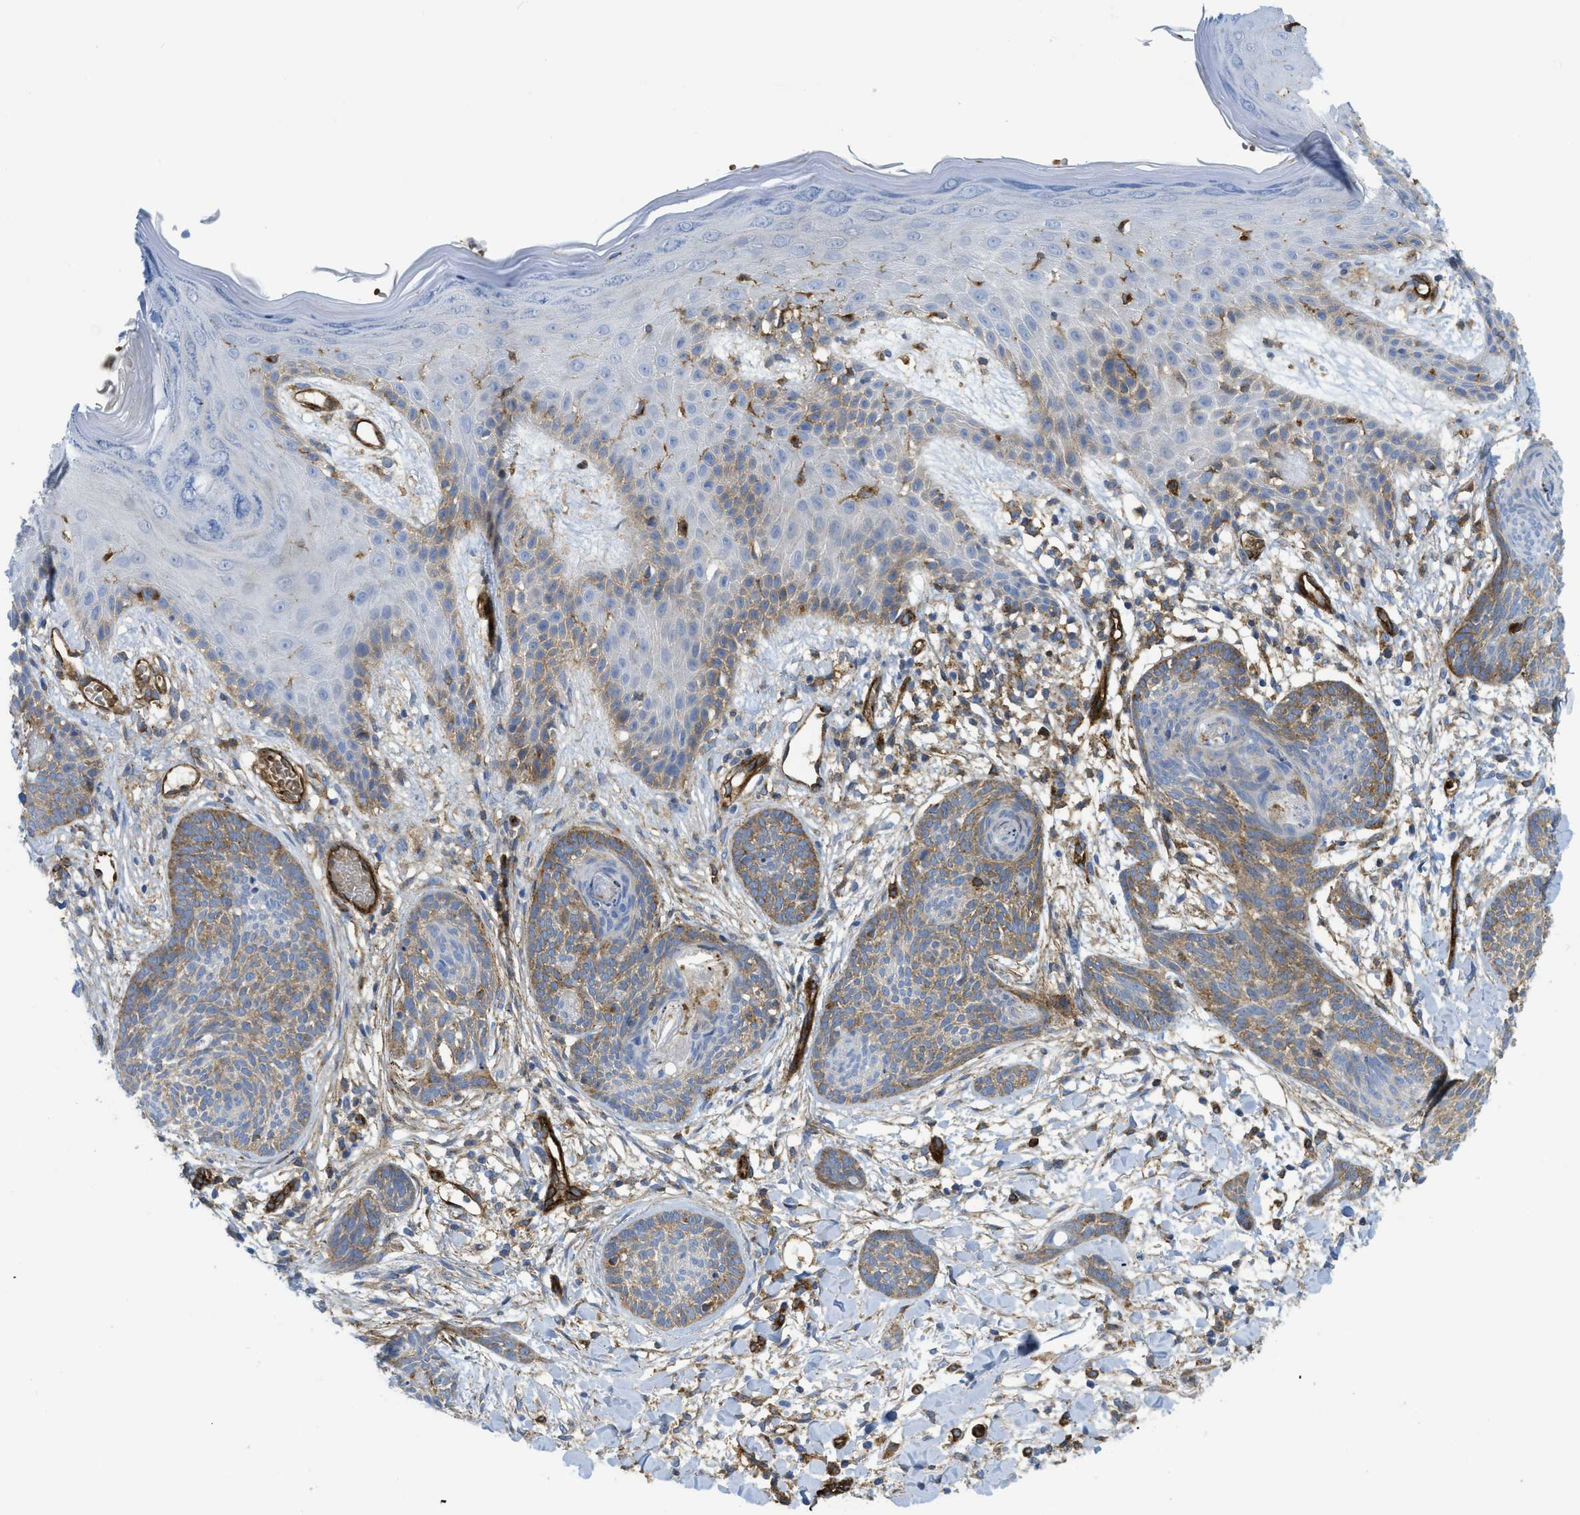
{"staining": {"intensity": "weak", "quantity": ">75%", "location": "cytoplasmic/membranous"}, "tissue": "skin cancer", "cell_type": "Tumor cells", "image_type": "cancer", "snomed": [{"axis": "morphology", "description": "Basal cell carcinoma"}, {"axis": "topography", "description": "Skin"}], "caption": "The immunohistochemical stain highlights weak cytoplasmic/membranous expression in tumor cells of skin cancer tissue.", "gene": "HIP1", "patient": {"sex": "female", "age": 59}}